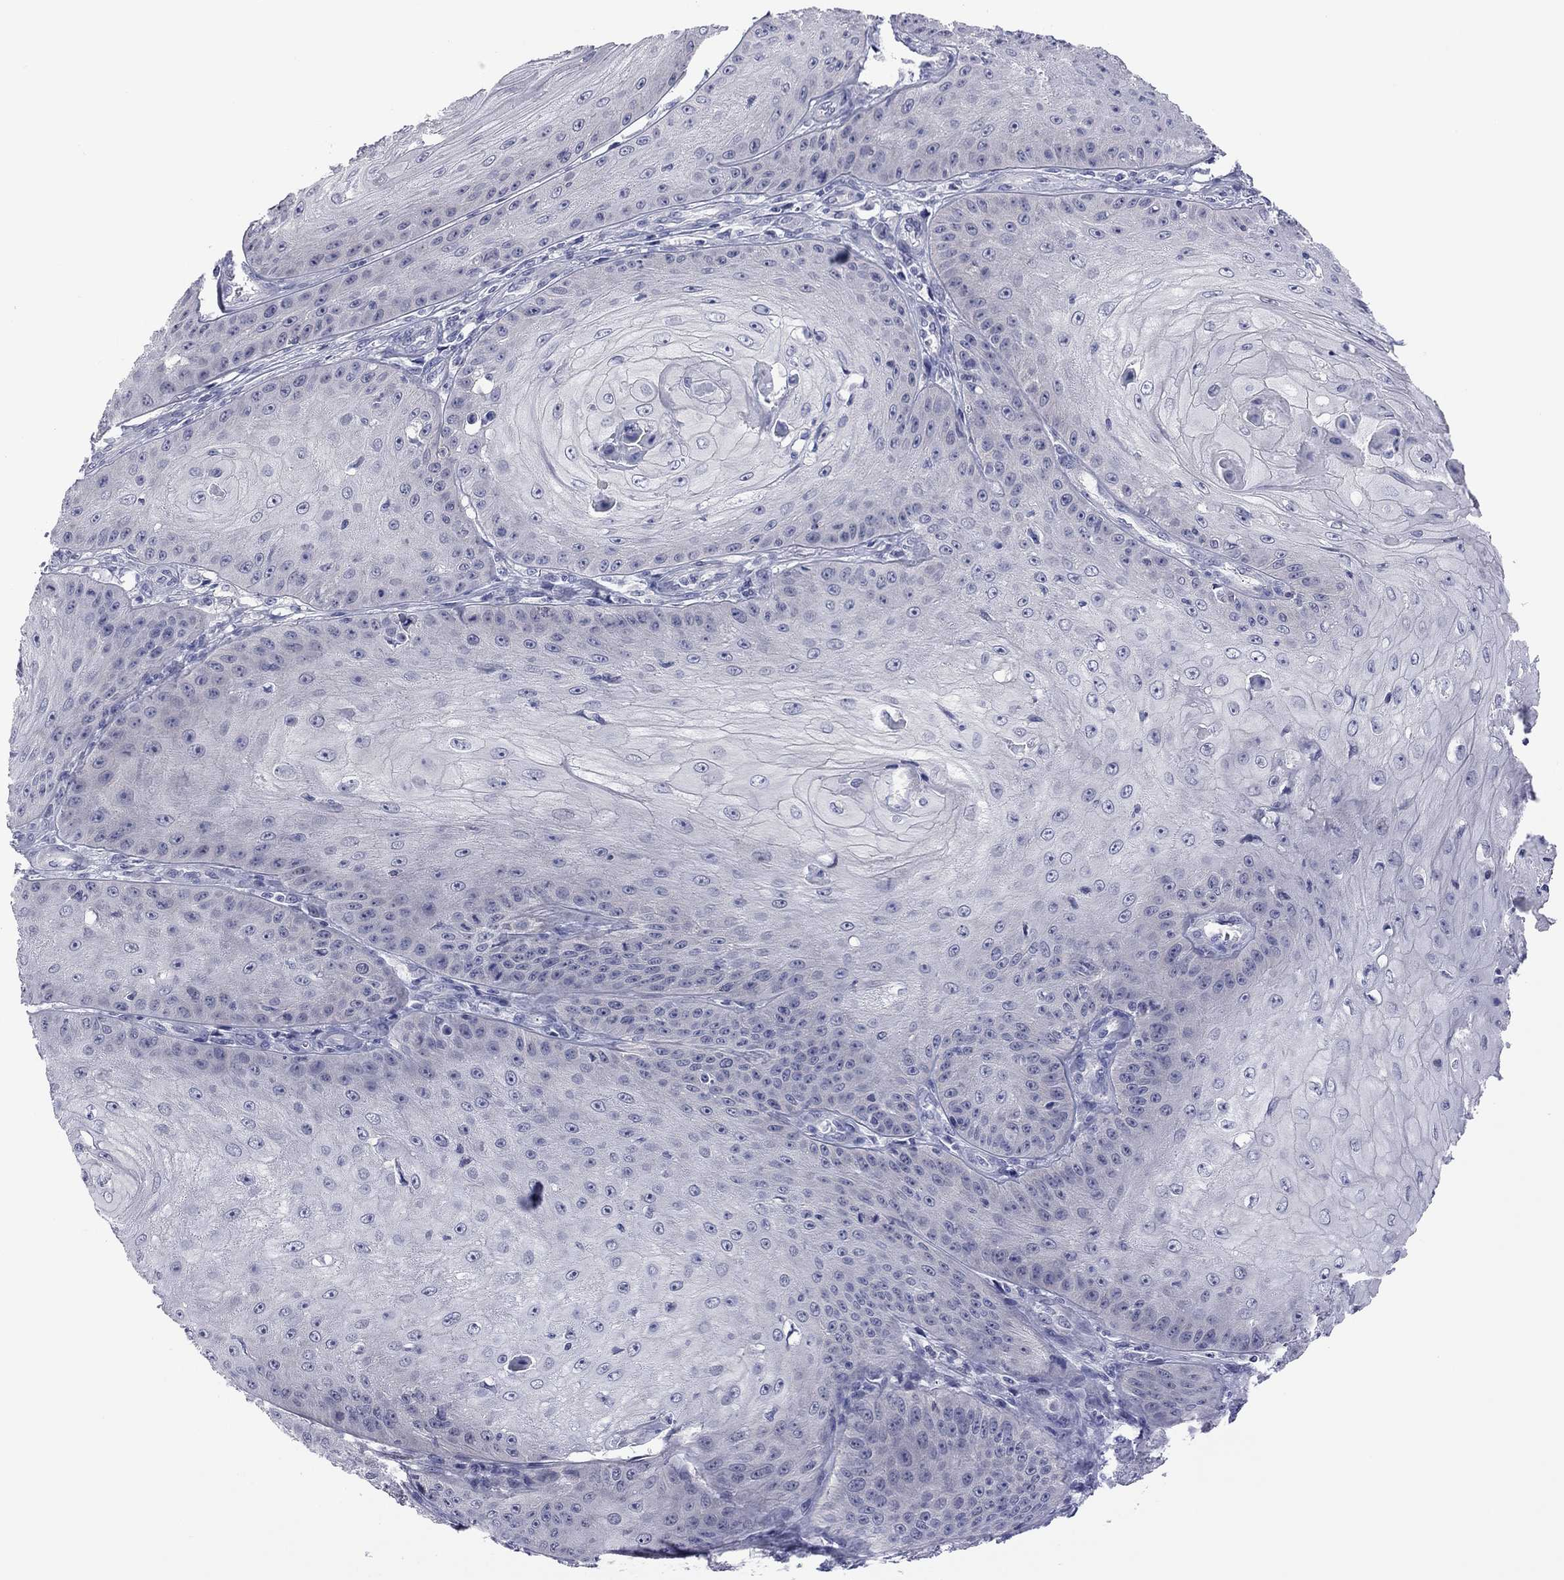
{"staining": {"intensity": "negative", "quantity": "none", "location": "none"}, "tissue": "skin cancer", "cell_type": "Tumor cells", "image_type": "cancer", "snomed": [{"axis": "morphology", "description": "Squamous cell carcinoma, NOS"}, {"axis": "topography", "description": "Skin"}], "caption": "A micrograph of skin squamous cell carcinoma stained for a protein demonstrates no brown staining in tumor cells.", "gene": "POU5F2", "patient": {"sex": "male", "age": 70}}